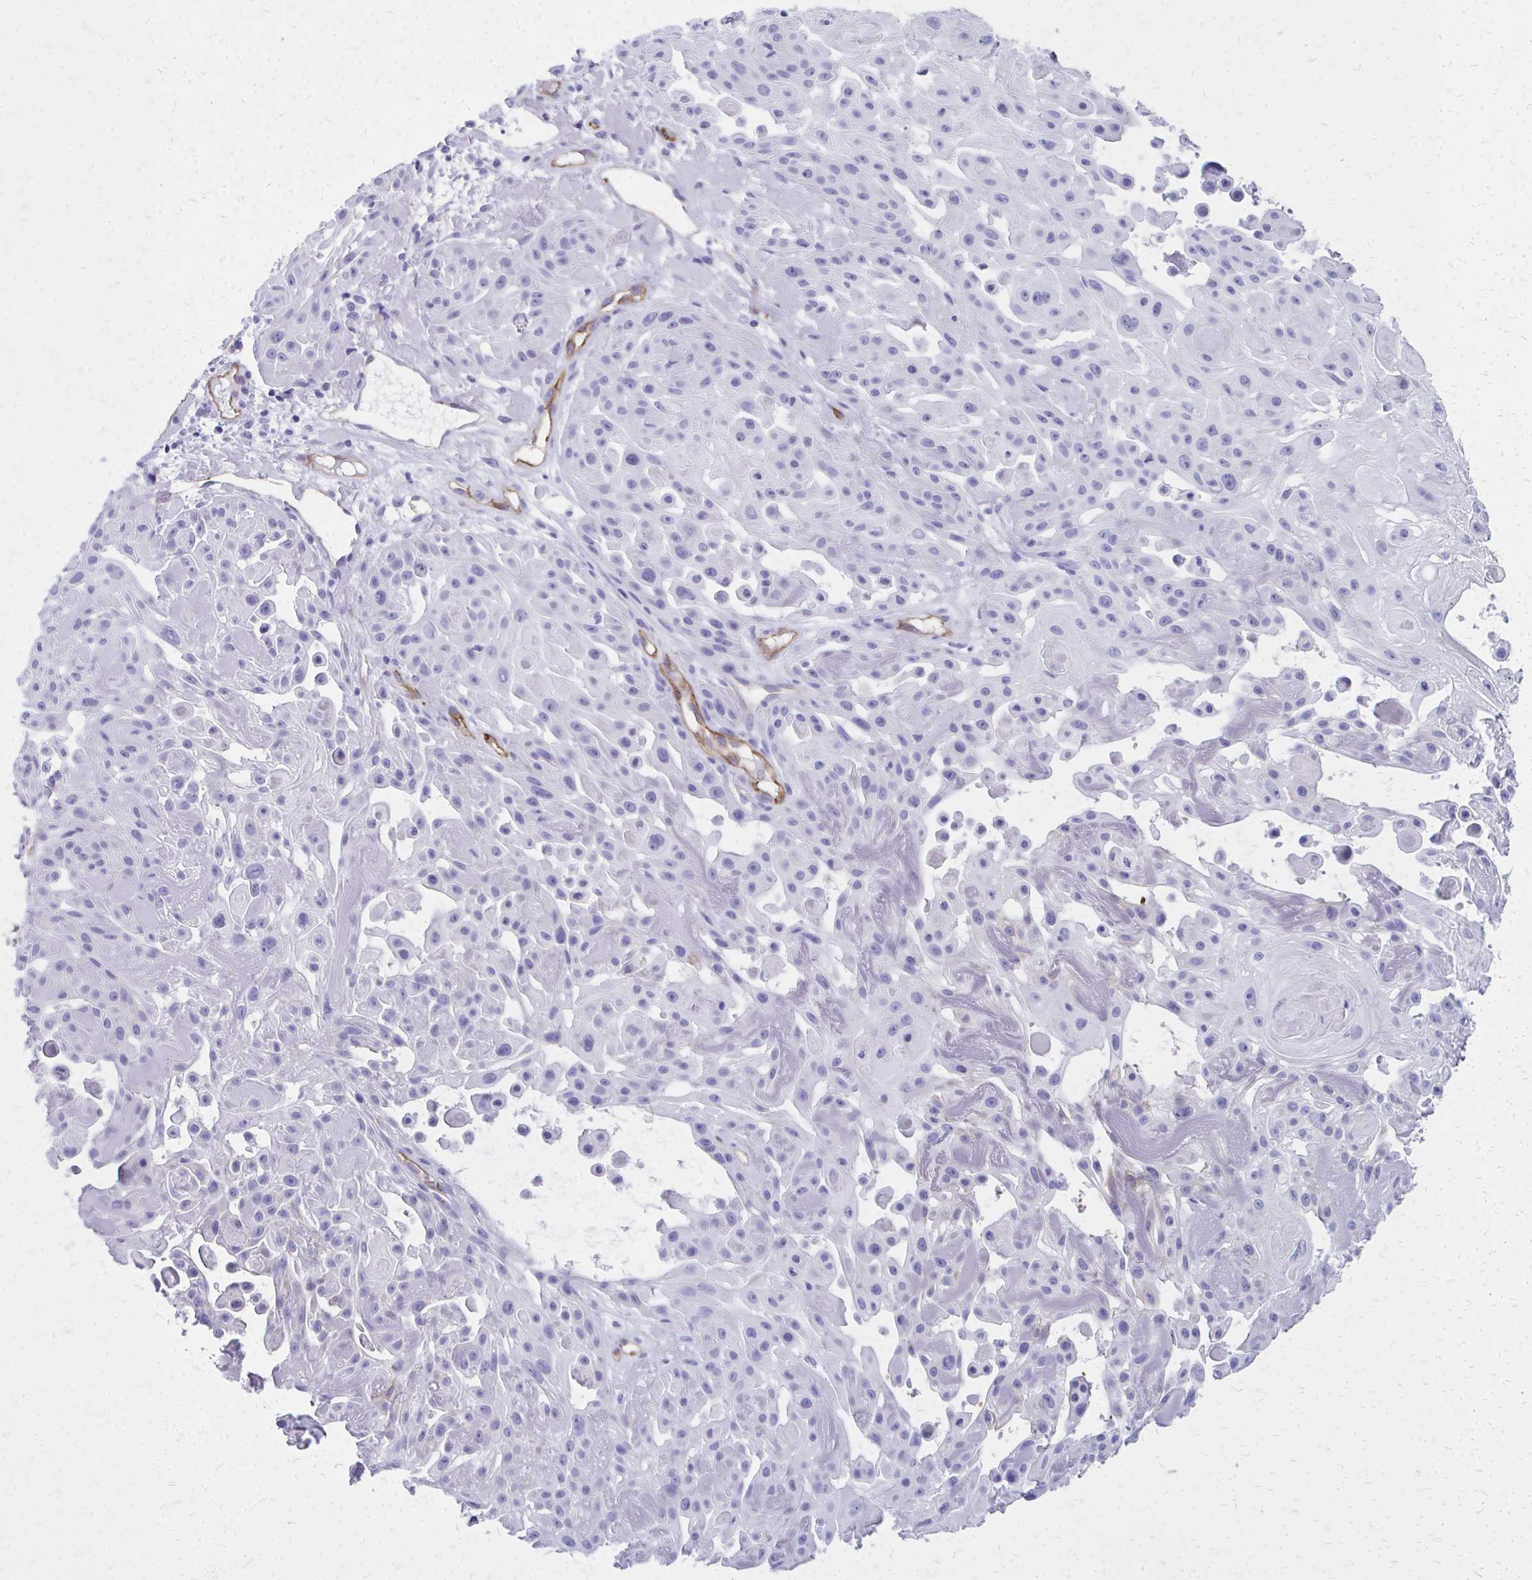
{"staining": {"intensity": "negative", "quantity": "none", "location": "none"}, "tissue": "skin cancer", "cell_type": "Tumor cells", "image_type": "cancer", "snomed": [{"axis": "morphology", "description": "Squamous cell carcinoma, NOS"}, {"axis": "topography", "description": "Skin"}], "caption": "This image is of skin cancer stained with immunohistochemistry to label a protein in brown with the nuclei are counter-stained blue. There is no positivity in tumor cells. The staining is performed using DAB brown chromogen with nuclei counter-stained in using hematoxylin.", "gene": "TPSG1", "patient": {"sex": "male", "age": 91}}